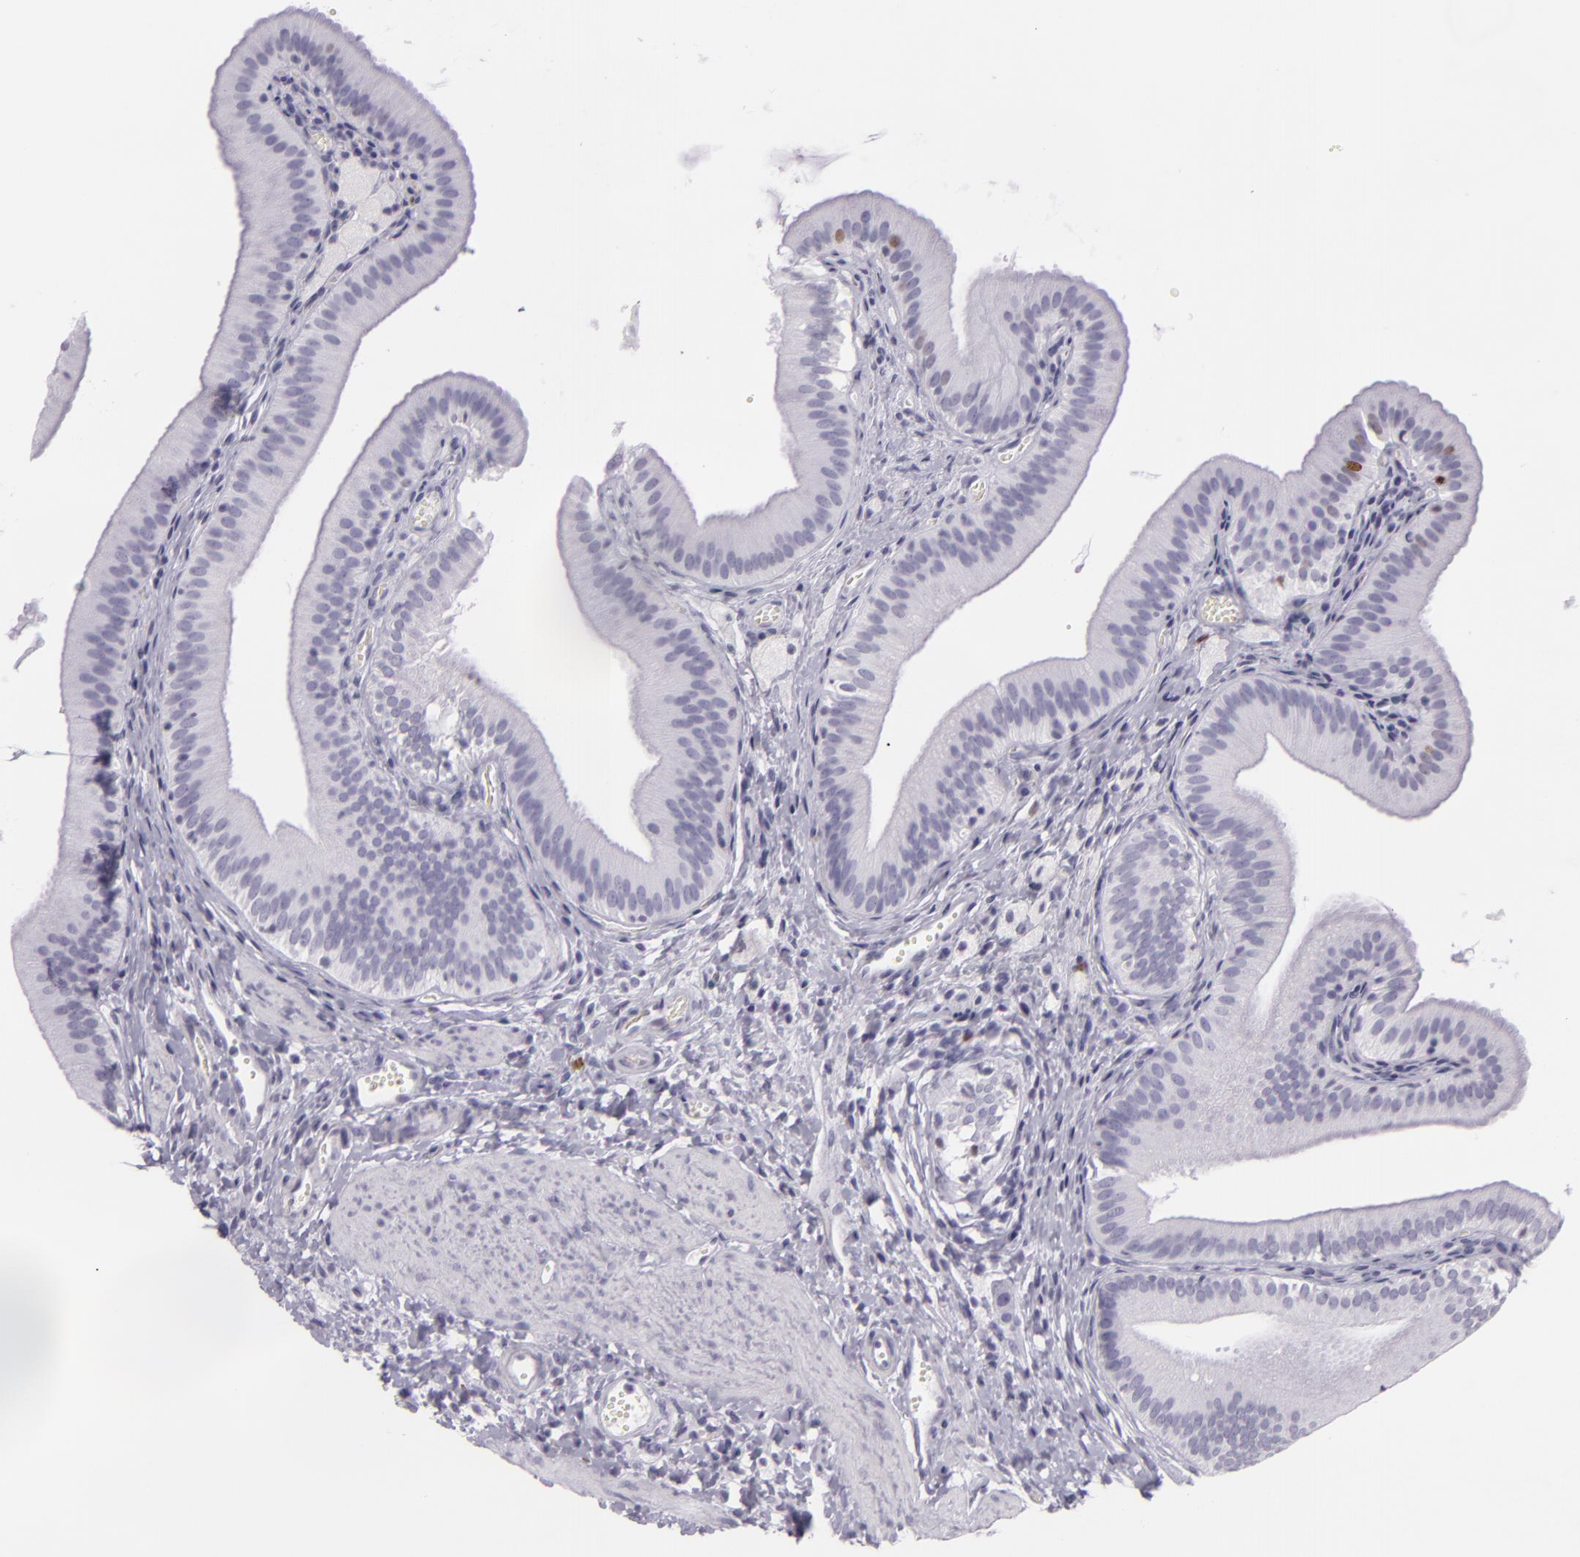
{"staining": {"intensity": "weak", "quantity": "<25%", "location": "nuclear"}, "tissue": "gallbladder", "cell_type": "Glandular cells", "image_type": "normal", "snomed": [{"axis": "morphology", "description": "Normal tissue, NOS"}, {"axis": "topography", "description": "Gallbladder"}], "caption": "Immunohistochemical staining of unremarkable gallbladder shows no significant staining in glandular cells. (Brightfield microscopy of DAB immunohistochemistry (IHC) at high magnification).", "gene": "MCM3", "patient": {"sex": "female", "age": 24}}